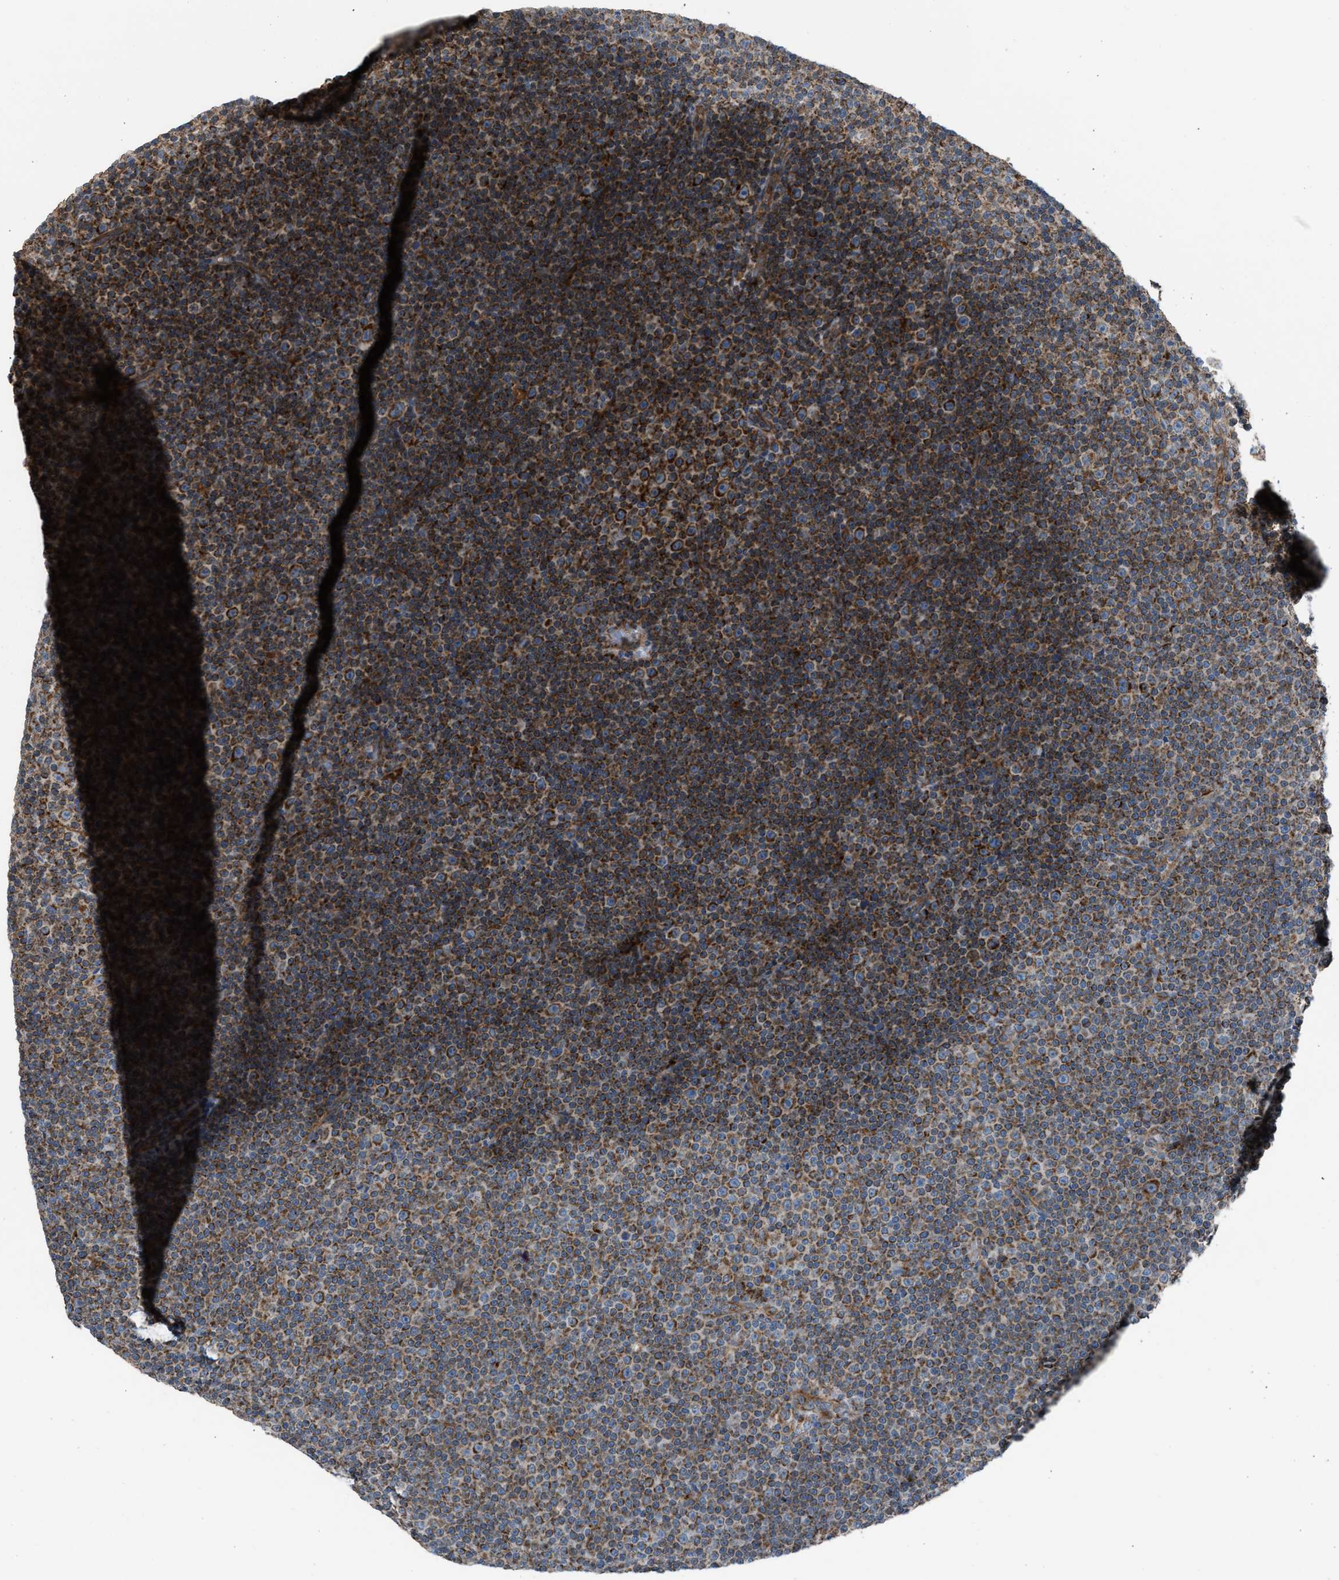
{"staining": {"intensity": "moderate", "quantity": ">75%", "location": "cytoplasmic/membranous"}, "tissue": "lymphoma", "cell_type": "Tumor cells", "image_type": "cancer", "snomed": [{"axis": "morphology", "description": "Malignant lymphoma, non-Hodgkin's type, Low grade"}, {"axis": "topography", "description": "Lymph node"}], "caption": "Brown immunohistochemical staining in human malignant lymphoma, non-Hodgkin's type (low-grade) demonstrates moderate cytoplasmic/membranous expression in approximately >75% of tumor cells.", "gene": "SLC10A3", "patient": {"sex": "female", "age": 67}}